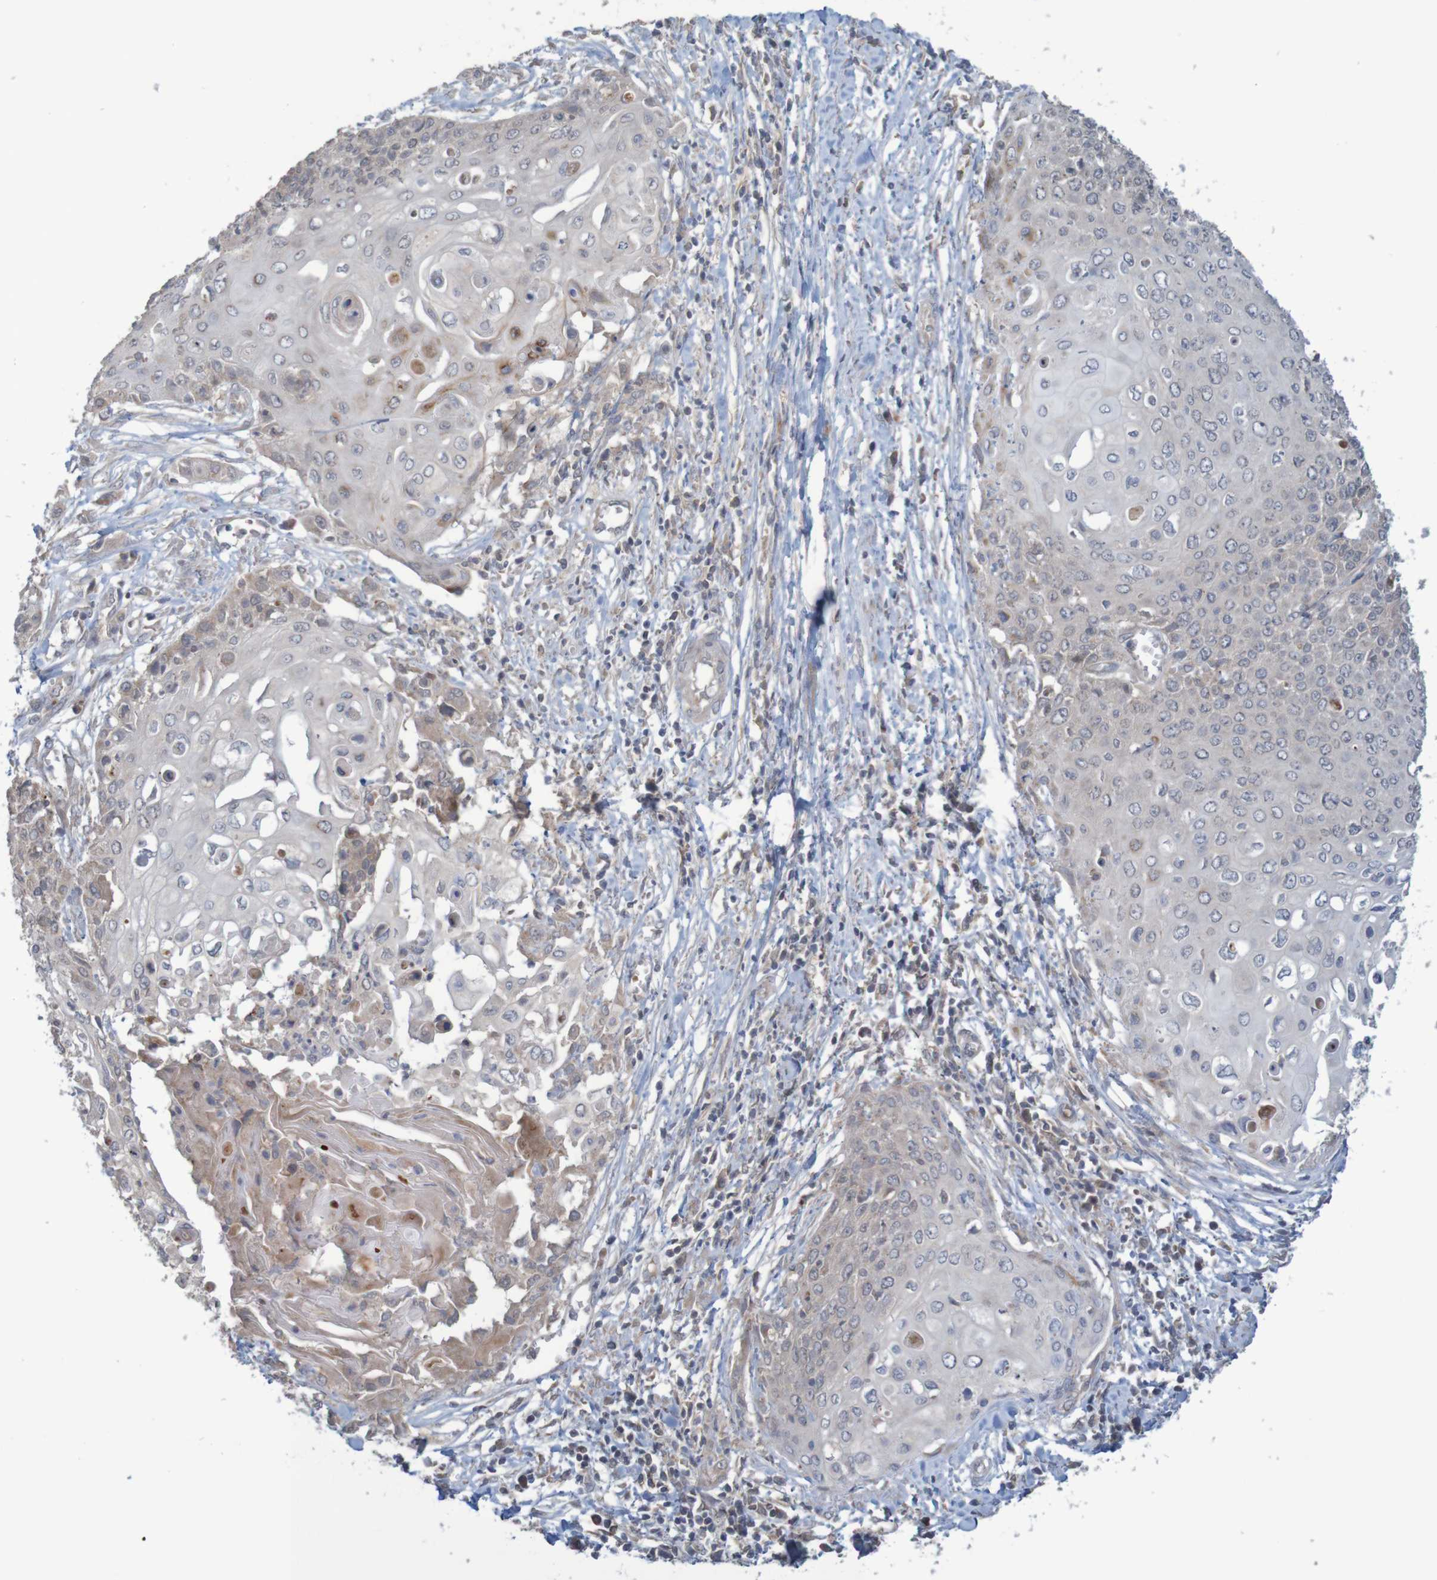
{"staining": {"intensity": "weak", "quantity": "<25%", "location": "cytoplasmic/membranous"}, "tissue": "cervical cancer", "cell_type": "Tumor cells", "image_type": "cancer", "snomed": [{"axis": "morphology", "description": "Squamous cell carcinoma, NOS"}, {"axis": "topography", "description": "Cervix"}], "caption": "This is an immunohistochemistry histopathology image of human cervical cancer (squamous cell carcinoma). There is no positivity in tumor cells.", "gene": "ANKK1", "patient": {"sex": "female", "age": 39}}